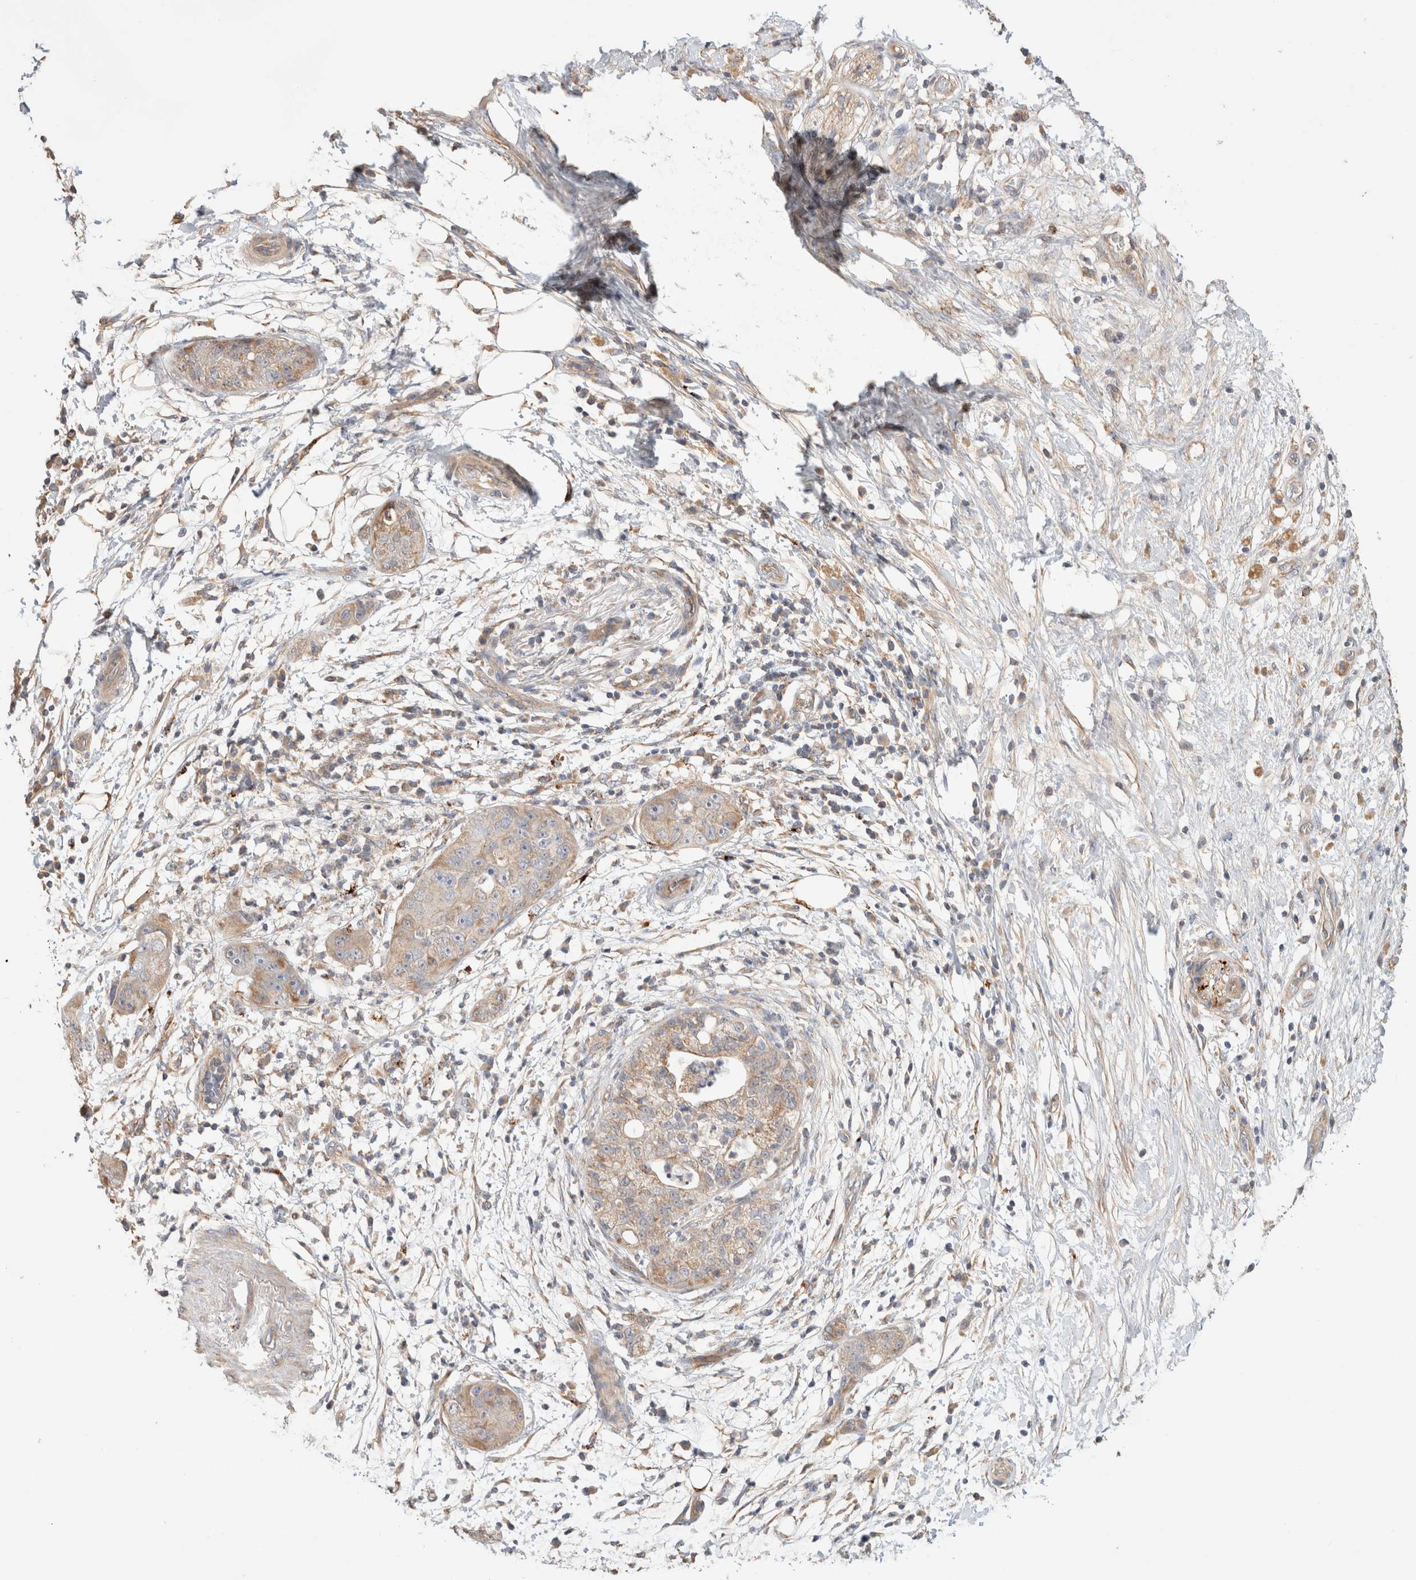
{"staining": {"intensity": "weak", "quantity": "25%-75%", "location": "cytoplasmic/membranous"}, "tissue": "pancreatic cancer", "cell_type": "Tumor cells", "image_type": "cancer", "snomed": [{"axis": "morphology", "description": "Adenocarcinoma, NOS"}, {"axis": "topography", "description": "Pancreas"}], "caption": "This is a photomicrograph of immunohistochemistry staining of pancreatic adenocarcinoma, which shows weak staining in the cytoplasmic/membranous of tumor cells.", "gene": "B3GNTL1", "patient": {"sex": "female", "age": 78}}